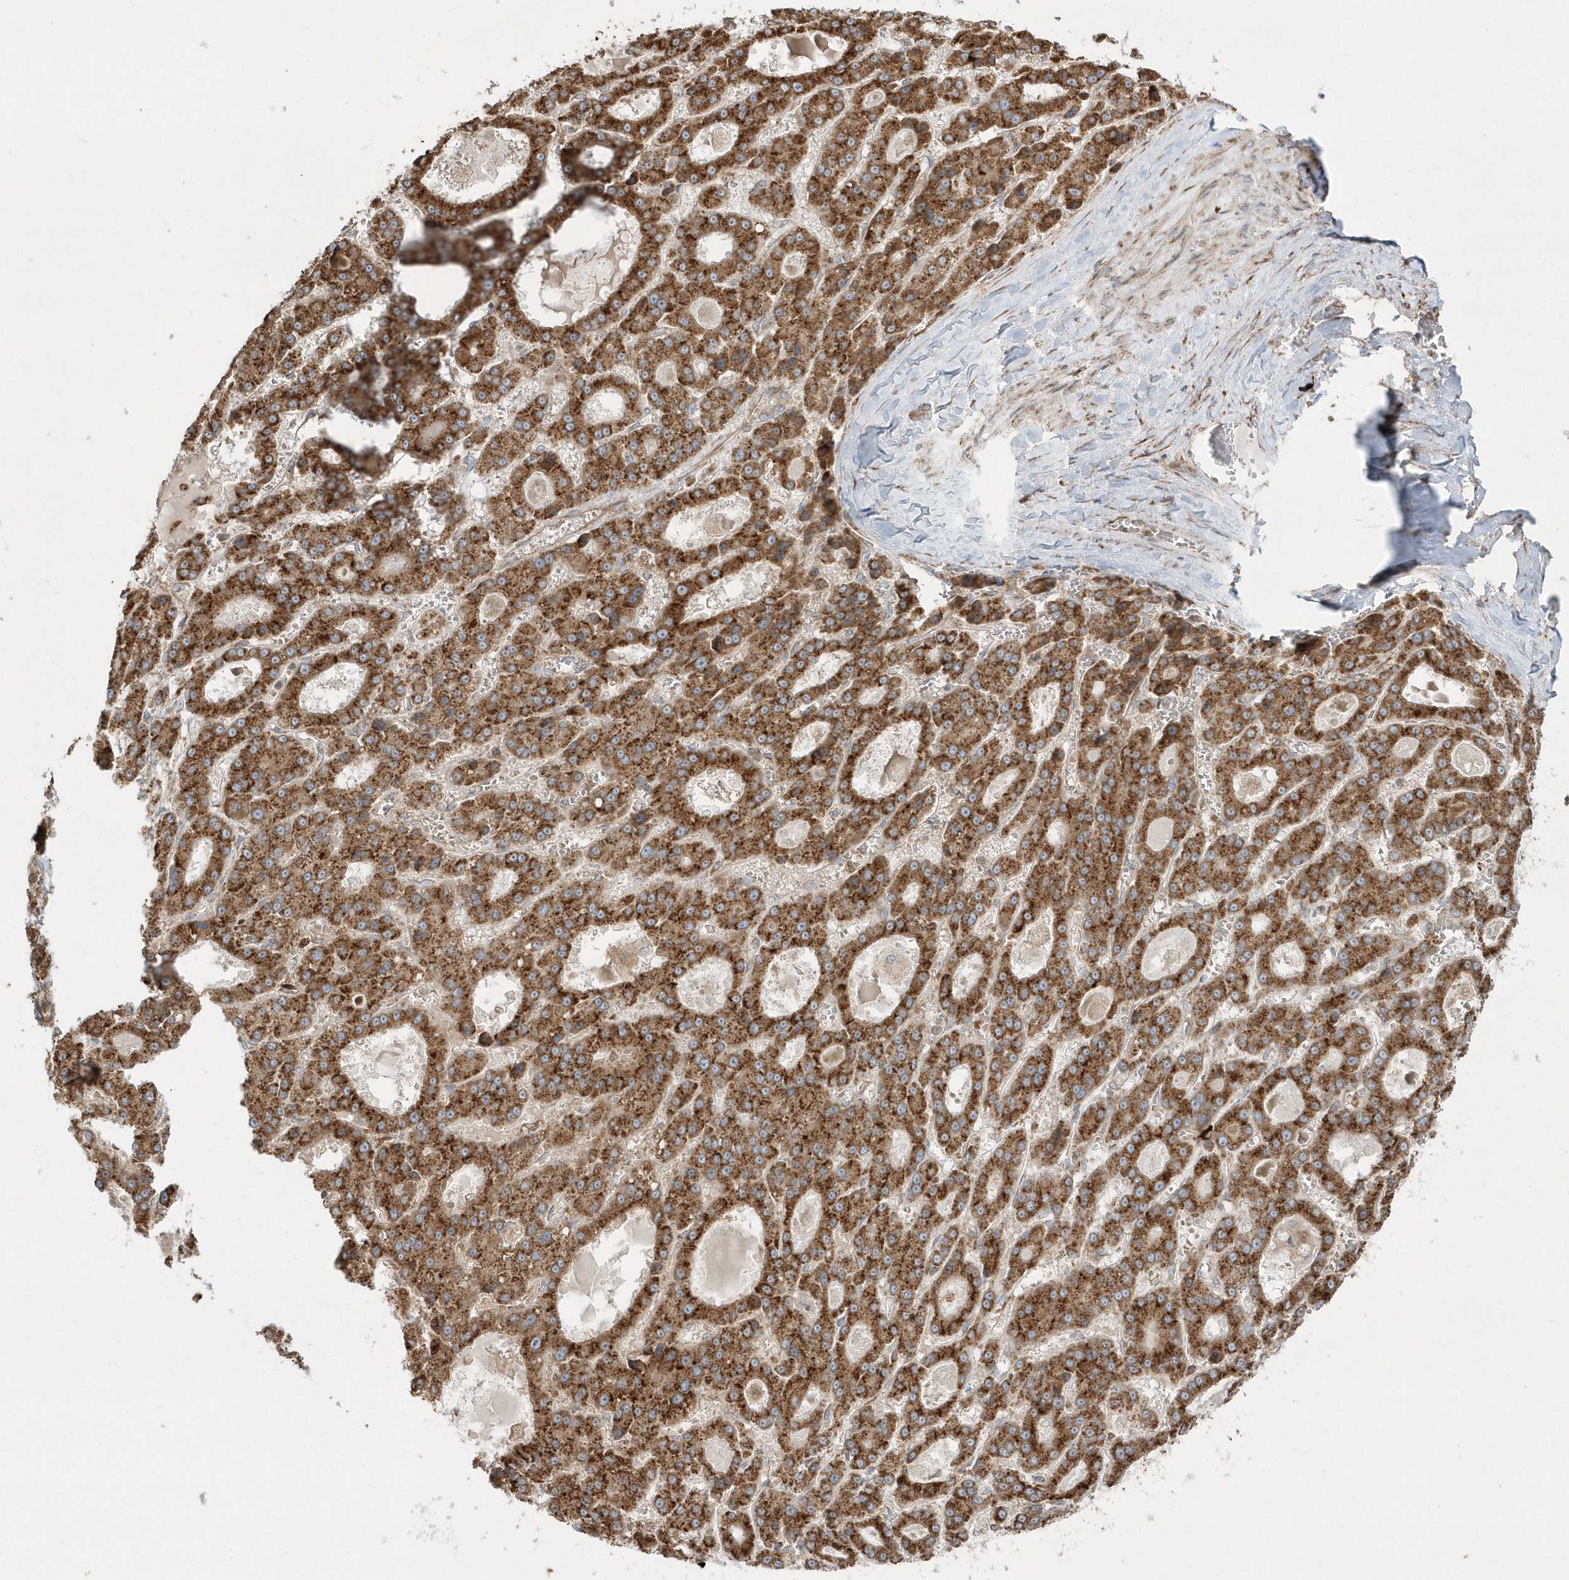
{"staining": {"intensity": "strong", "quantity": ">75%", "location": "cytoplasmic/membranous"}, "tissue": "liver cancer", "cell_type": "Tumor cells", "image_type": "cancer", "snomed": [{"axis": "morphology", "description": "Carcinoma, Hepatocellular, NOS"}, {"axis": "topography", "description": "Liver"}], "caption": "Human liver cancer (hepatocellular carcinoma) stained for a protein (brown) shows strong cytoplasmic/membranous positive staining in about >75% of tumor cells.", "gene": "SH3BP2", "patient": {"sex": "male", "age": 70}}